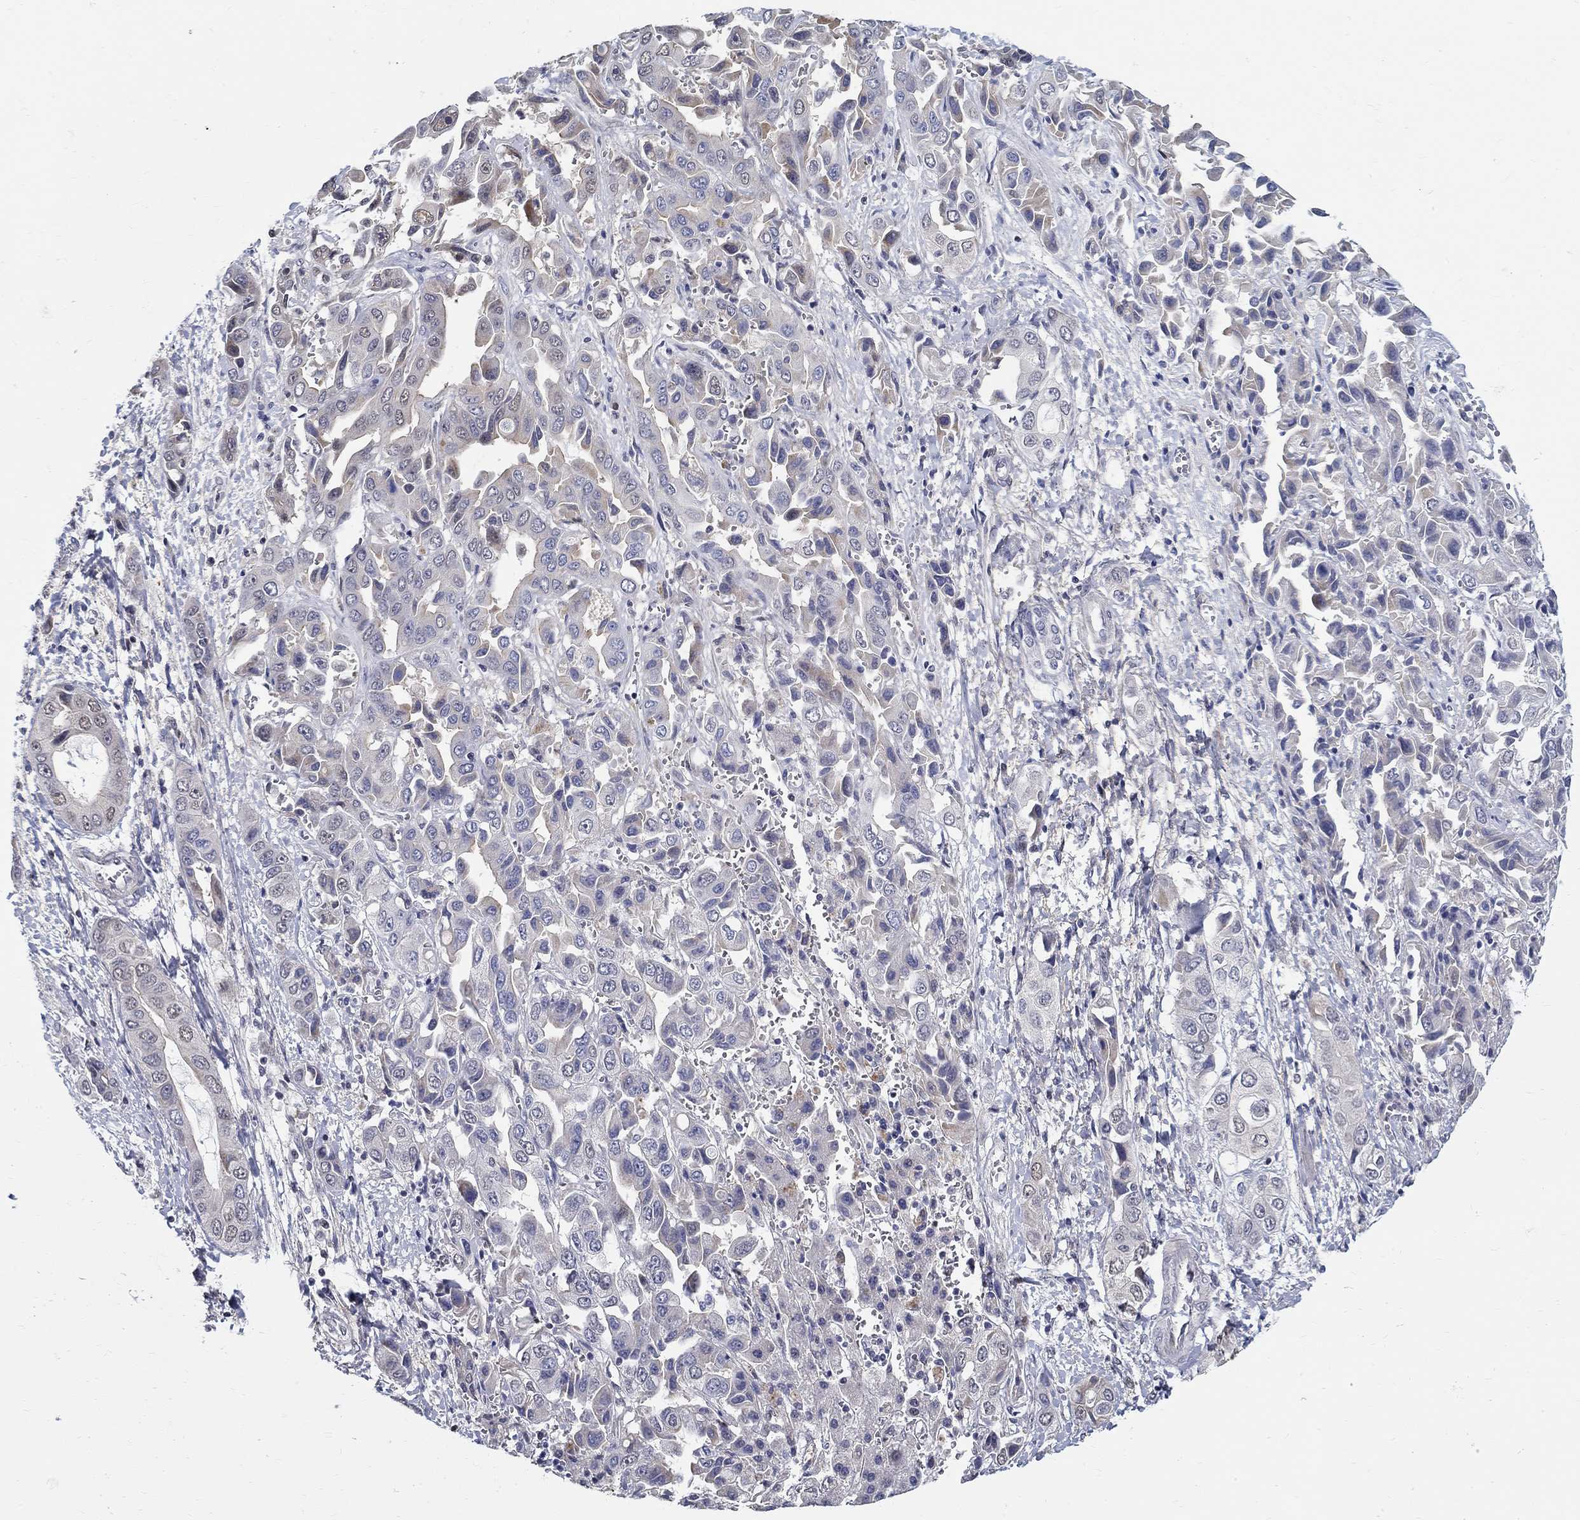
{"staining": {"intensity": "weak", "quantity": "<25%", "location": "nuclear"}, "tissue": "liver cancer", "cell_type": "Tumor cells", "image_type": "cancer", "snomed": [{"axis": "morphology", "description": "Cholangiocarcinoma"}, {"axis": "topography", "description": "Liver"}], "caption": "Tumor cells are negative for brown protein staining in cholangiocarcinoma (liver).", "gene": "C16orf46", "patient": {"sex": "female", "age": 52}}